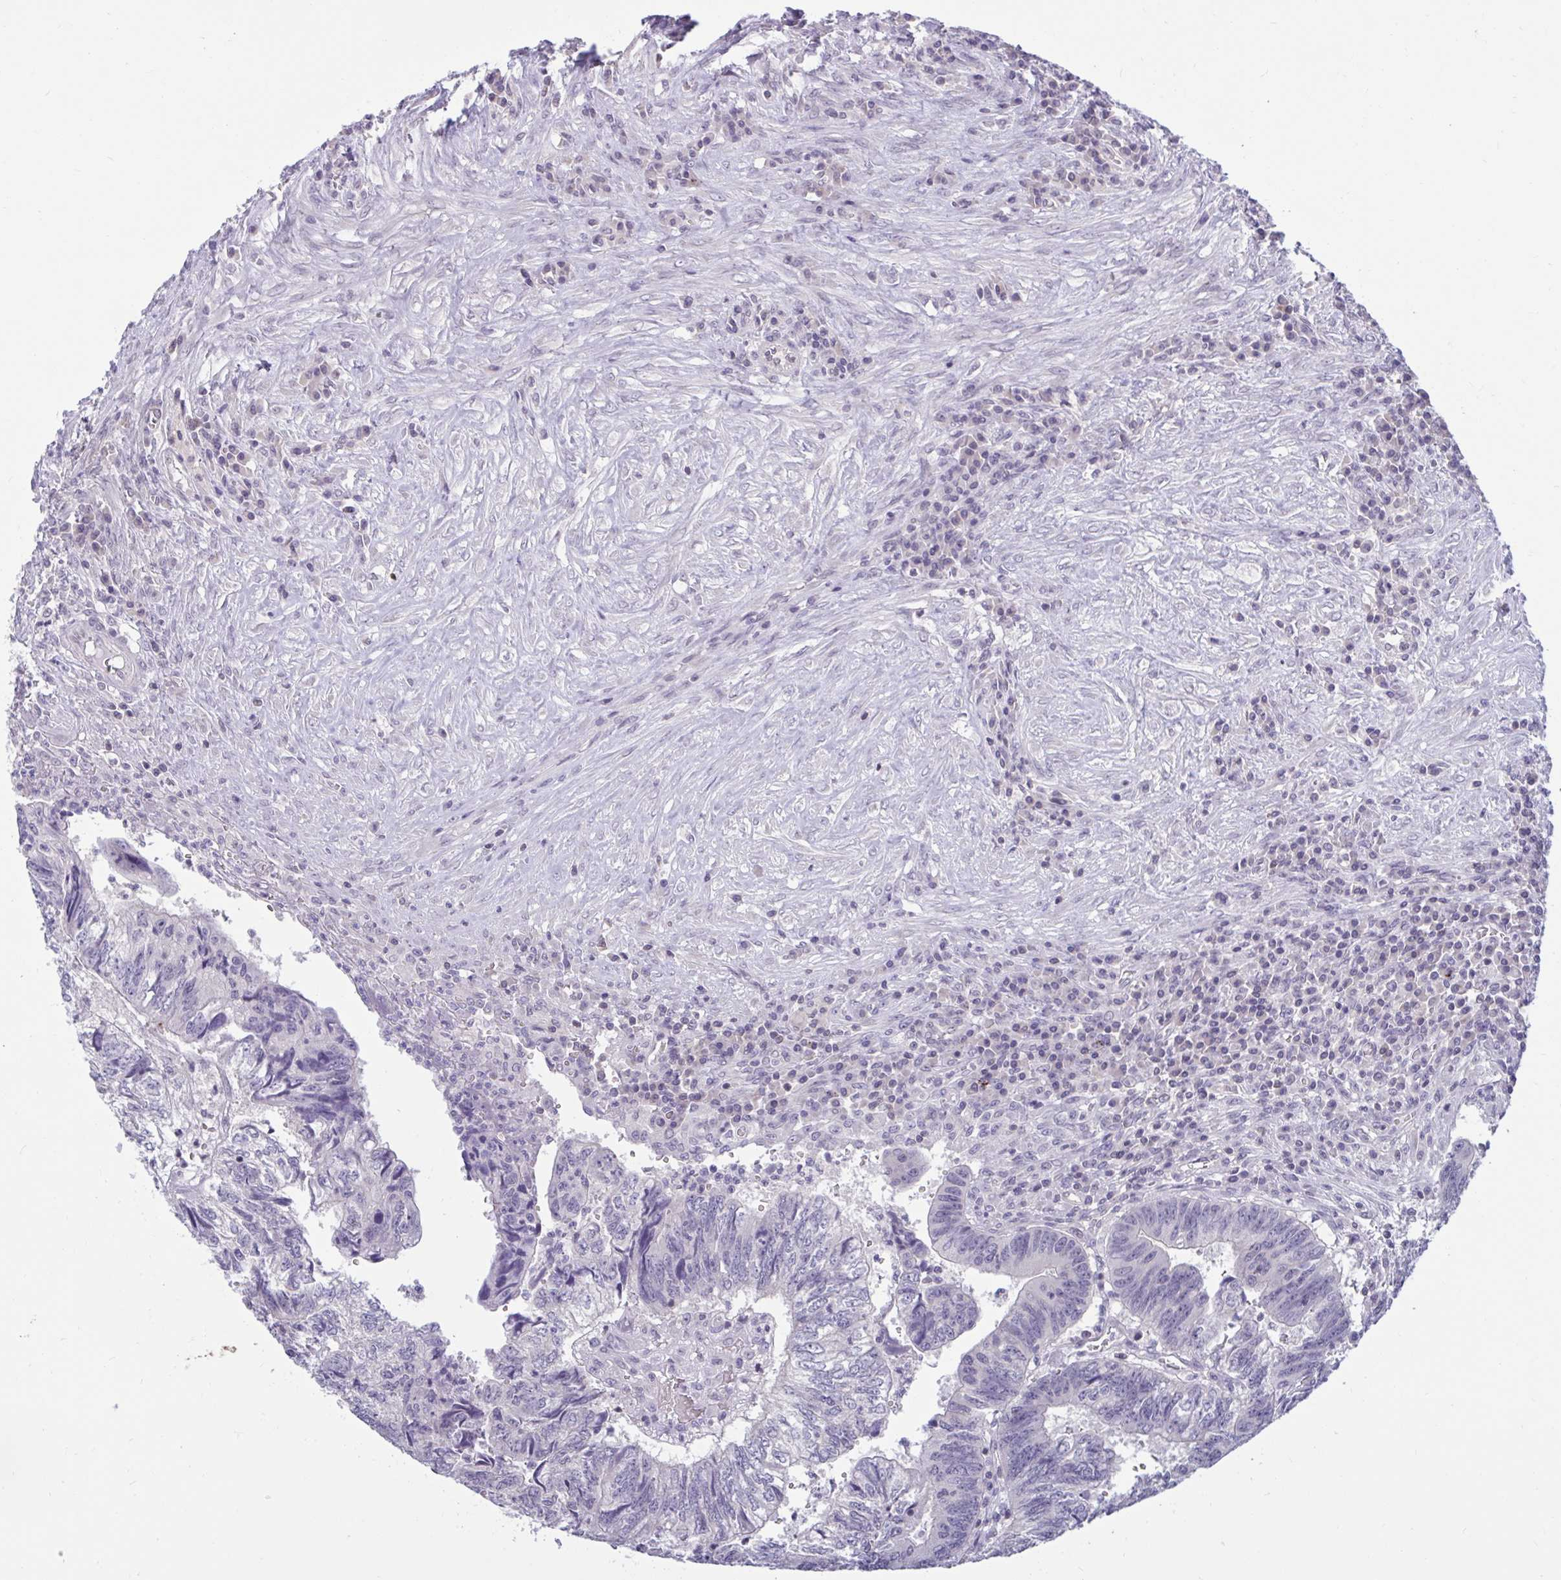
{"staining": {"intensity": "negative", "quantity": "none", "location": "none"}, "tissue": "colorectal cancer", "cell_type": "Tumor cells", "image_type": "cancer", "snomed": [{"axis": "morphology", "description": "Adenocarcinoma, NOS"}, {"axis": "topography", "description": "Colon"}], "caption": "A high-resolution image shows immunohistochemistry staining of colorectal cancer, which reveals no significant staining in tumor cells.", "gene": "ARPP19", "patient": {"sex": "male", "age": 86}}